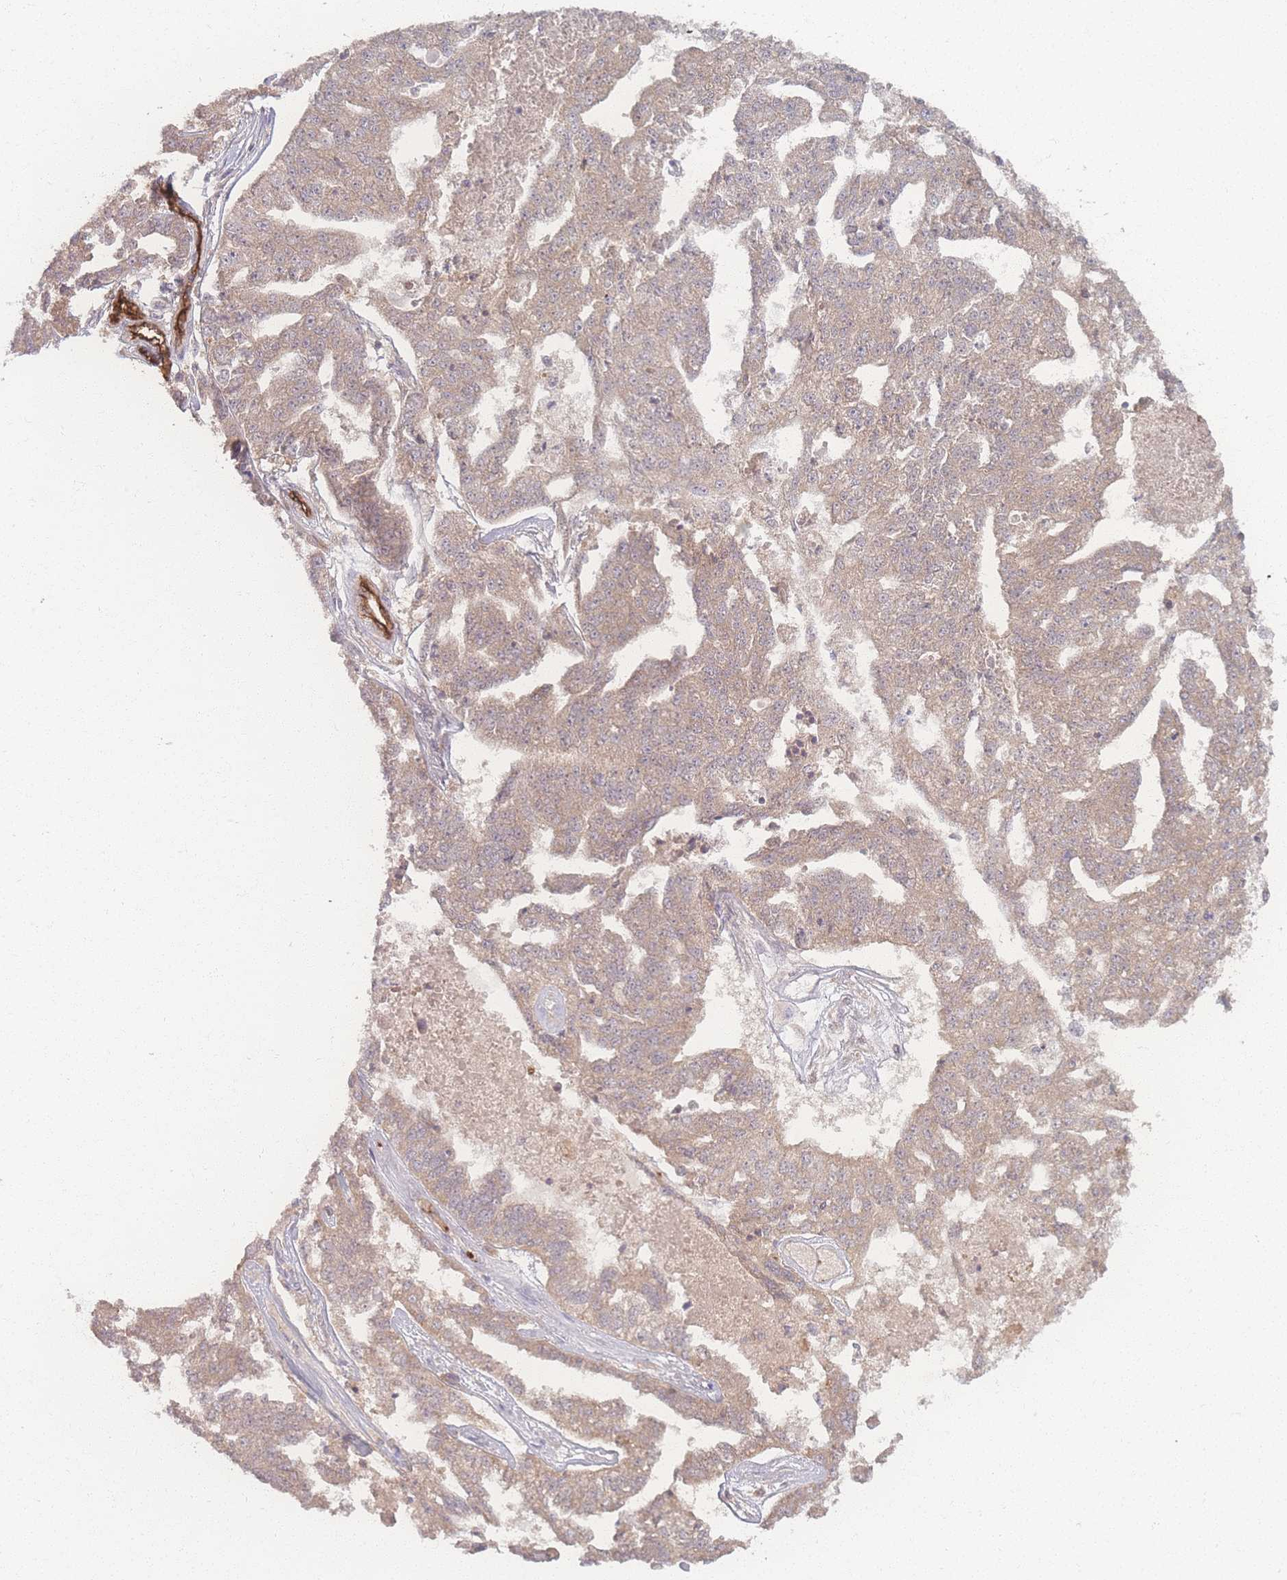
{"staining": {"intensity": "weak", "quantity": ">75%", "location": "cytoplasmic/membranous"}, "tissue": "ovarian cancer", "cell_type": "Tumor cells", "image_type": "cancer", "snomed": [{"axis": "morphology", "description": "Cystadenocarcinoma, serous, NOS"}, {"axis": "topography", "description": "Ovary"}], "caption": "Immunohistochemical staining of ovarian serous cystadenocarcinoma displays weak cytoplasmic/membranous protein positivity in approximately >75% of tumor cells.", "gene": "INSR", "patient": {"sex": "female", "age": 58}}